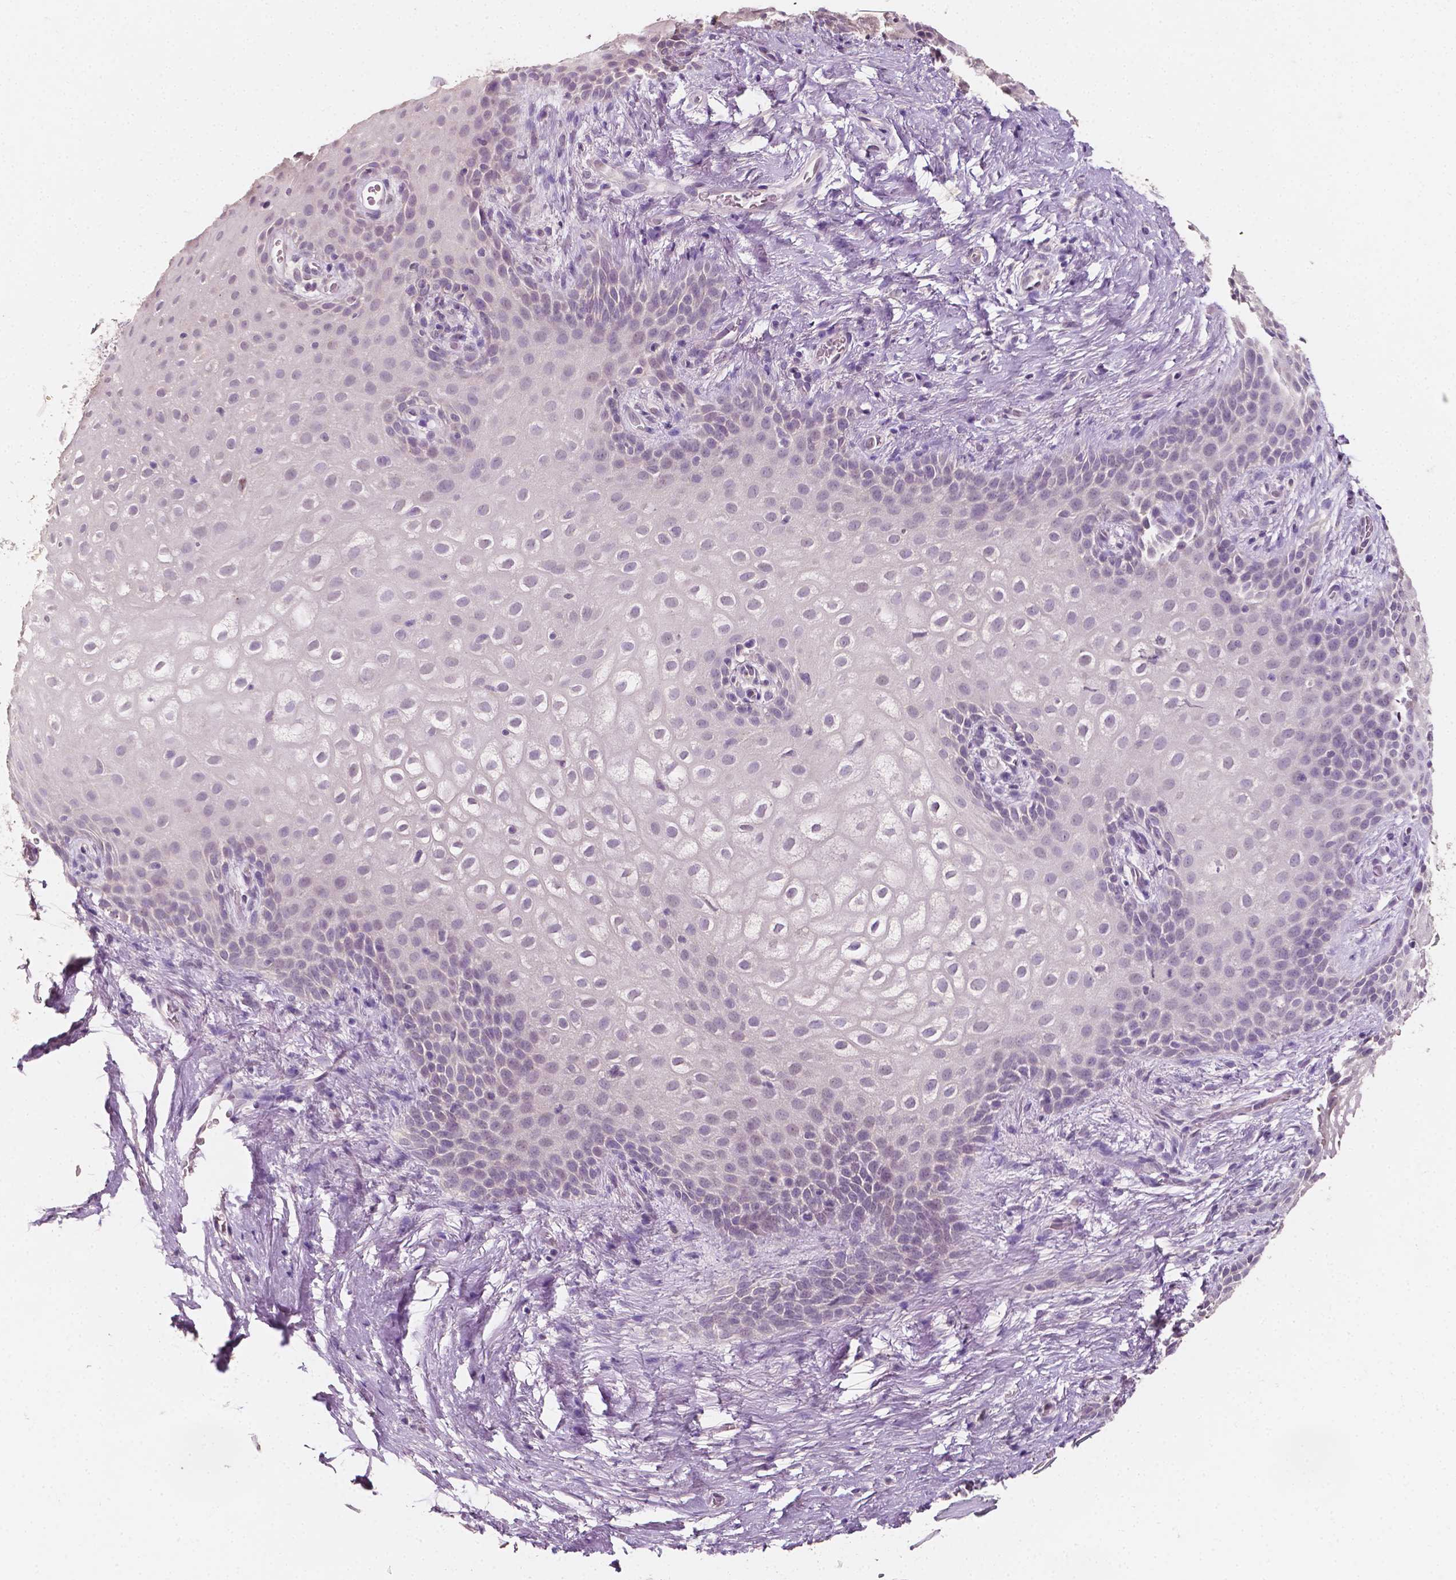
{"staining": {"intensity": "negative", "quantity": "none", "location": "none"}, "tissue": "skin", "cell_type": "Epidermal cells", "image_type": "normal", "snomed": [{"axis": "morphology", "description": "Normal tissue, NOS"}, {"axis": "topography", "description": "Anal"}], "caption": "This histopathology image is of normal skin stained with IHC to label a protein in brown with the nuclei are counter-stained blue. There is no staining in epidermal cells.", "gene": "TAL1", "patient": {"sex": "female", "age": 46}}